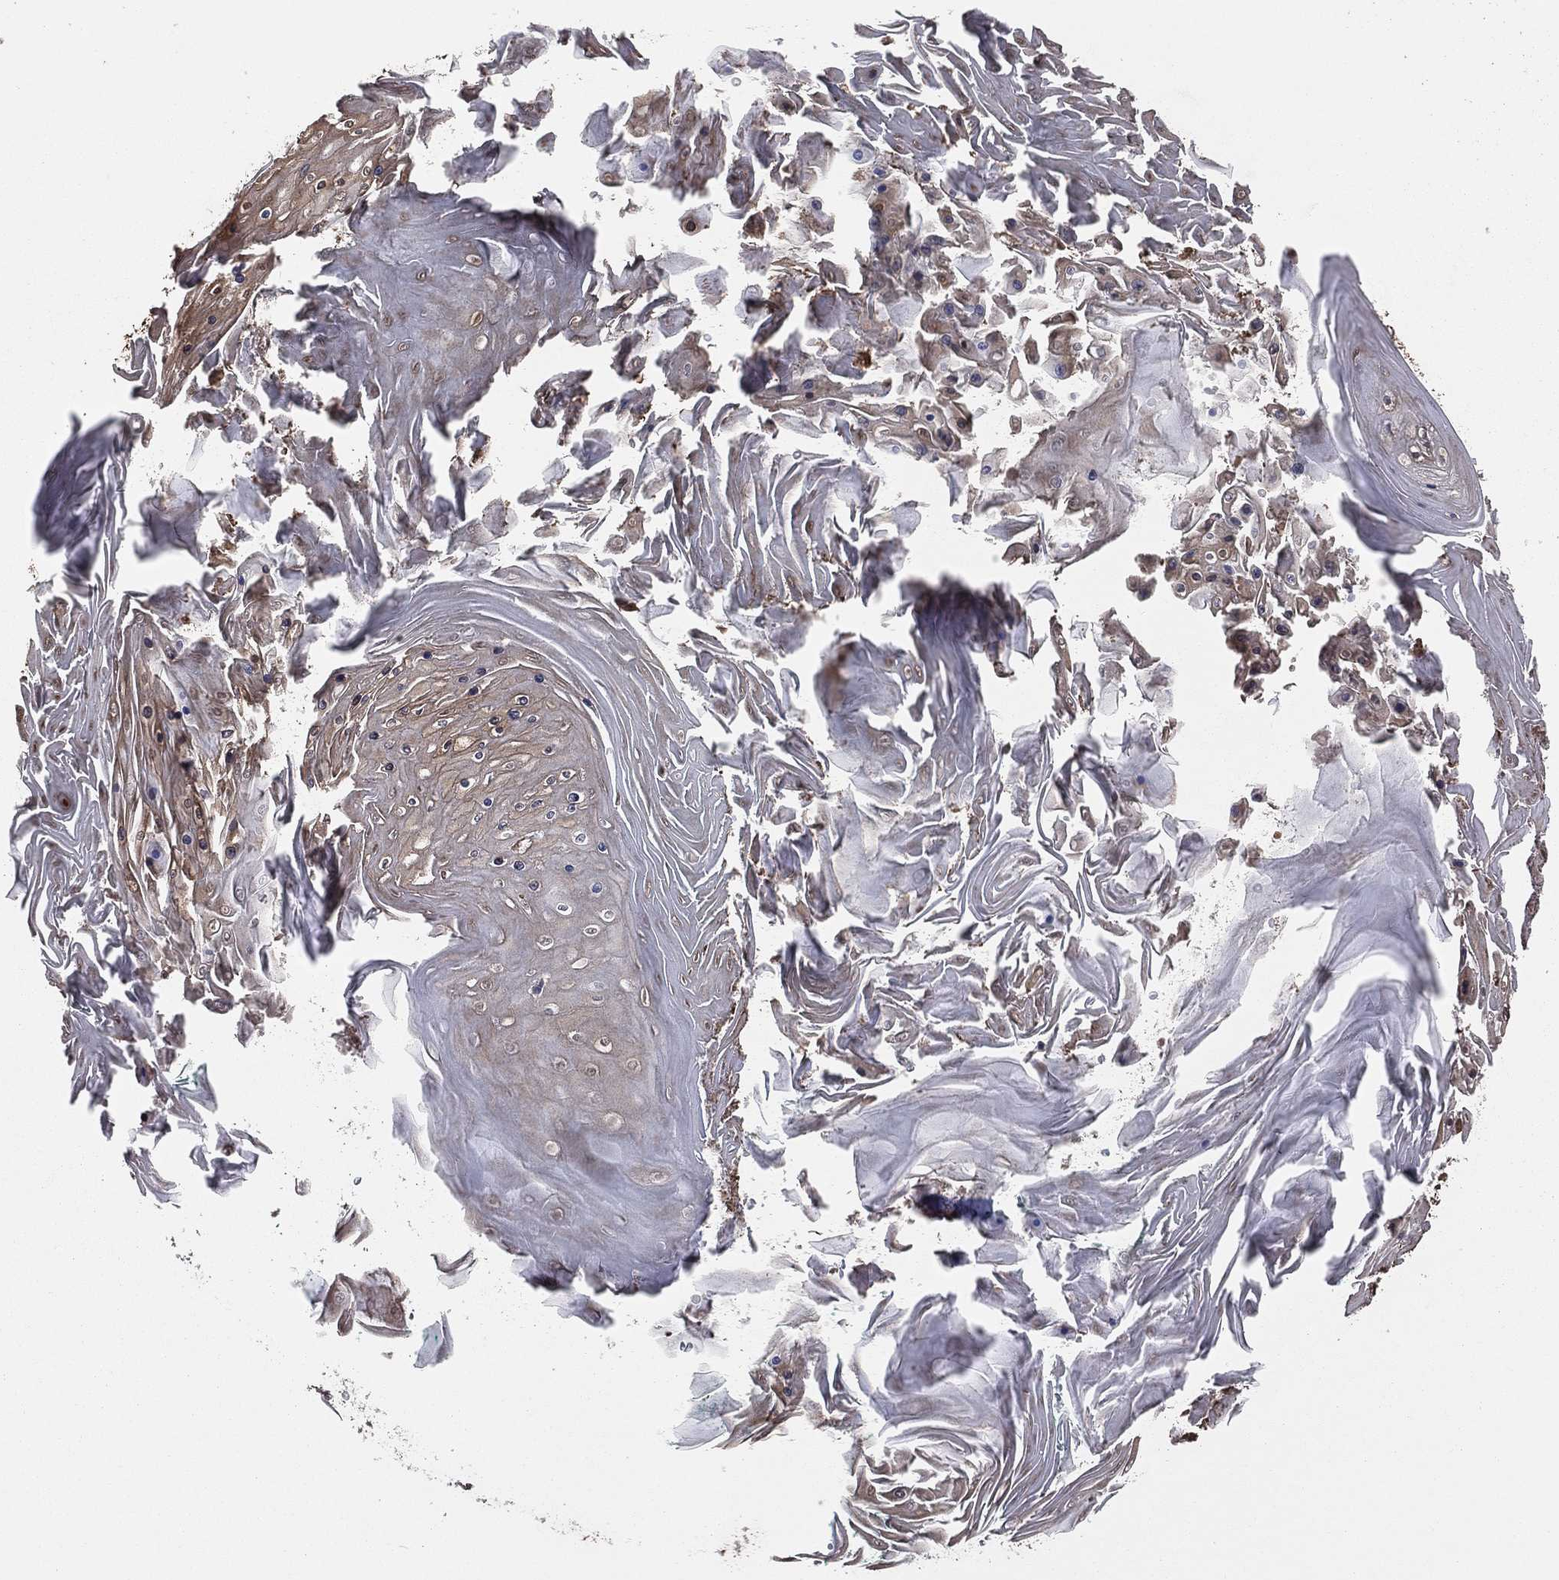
{"staining": {"intensity": "moderate", "quantity": "<25%", "location": "cytoplasmic/membranous,nuclear"}, "tissue": "skin cancer", "cell_type": "Tumor cells", "image_type": "cancer", "snomed": [{"axis": "morphology", "description": "Squamous cell carcinoma, NOS"}, {"axis": "topography", "description": "Skin"}], "caption": "The micrograph exhibits staining of skin squamous cell carcinoma, revealing moderate cytoplasmic/membranous and nuclear protein staining (brown color) within tumor cells.", "gene": "GAPDH", "patient": {"sex": "male", "age": 62}}